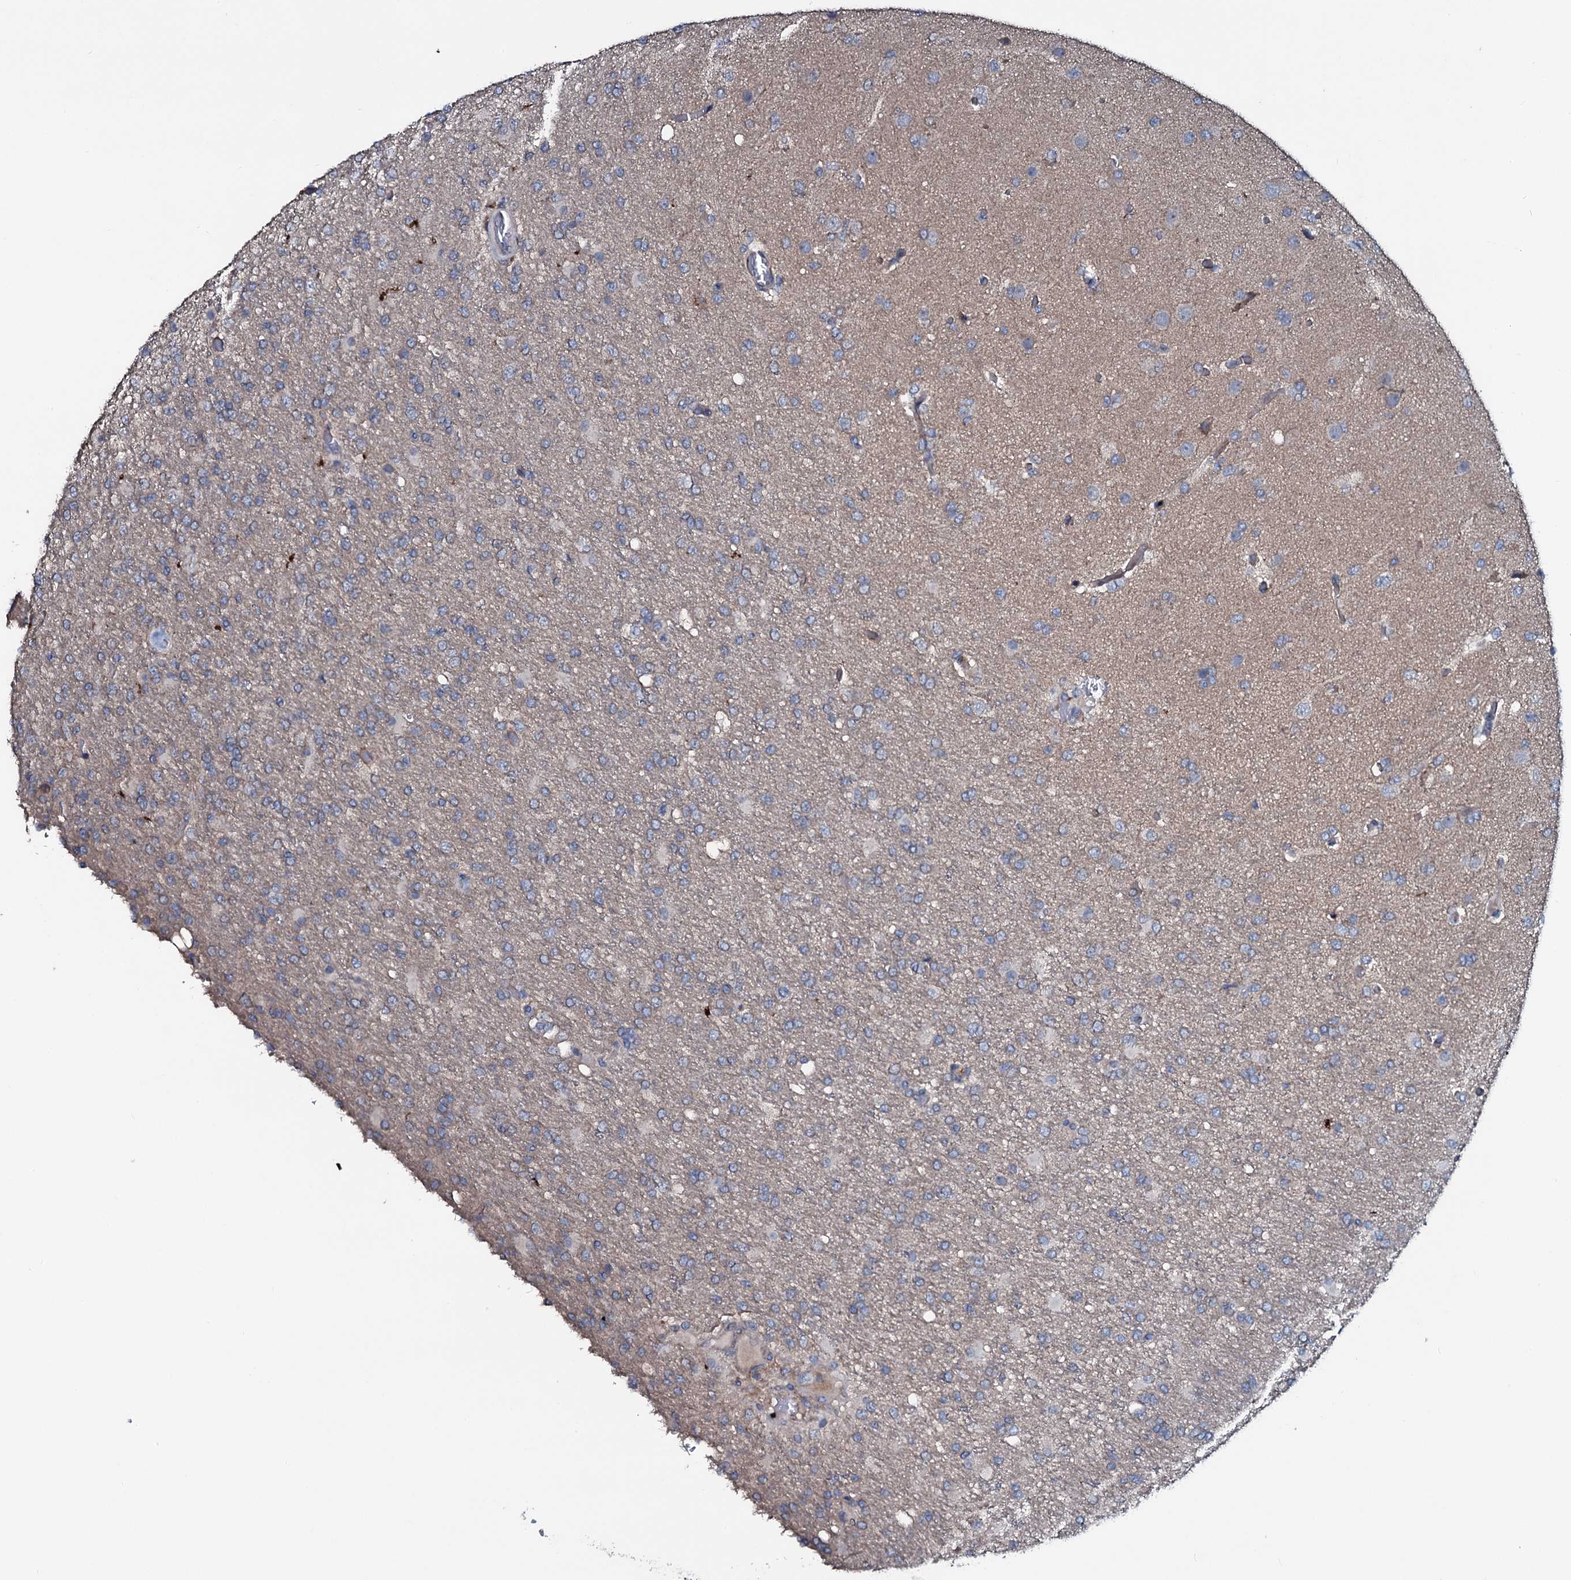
{"staining": {"intensity": "negative", "quantity": "none", "location": "none"}, "tissue": "glioma", "cell_type": "Tumor cells", "image_type": "cancer", "snomed": [{"axis": "morphology", "description": "Glioma, malignant, High grade"}, {"axis": "topography", "description": "Brain"}], "caption": "DAB immunohistochemical staining of high-grade glioma (malignant) shows no significant expression in tumor cells.", "gene": "IL12B", "patient": {"sex": "female", "age": 74}}